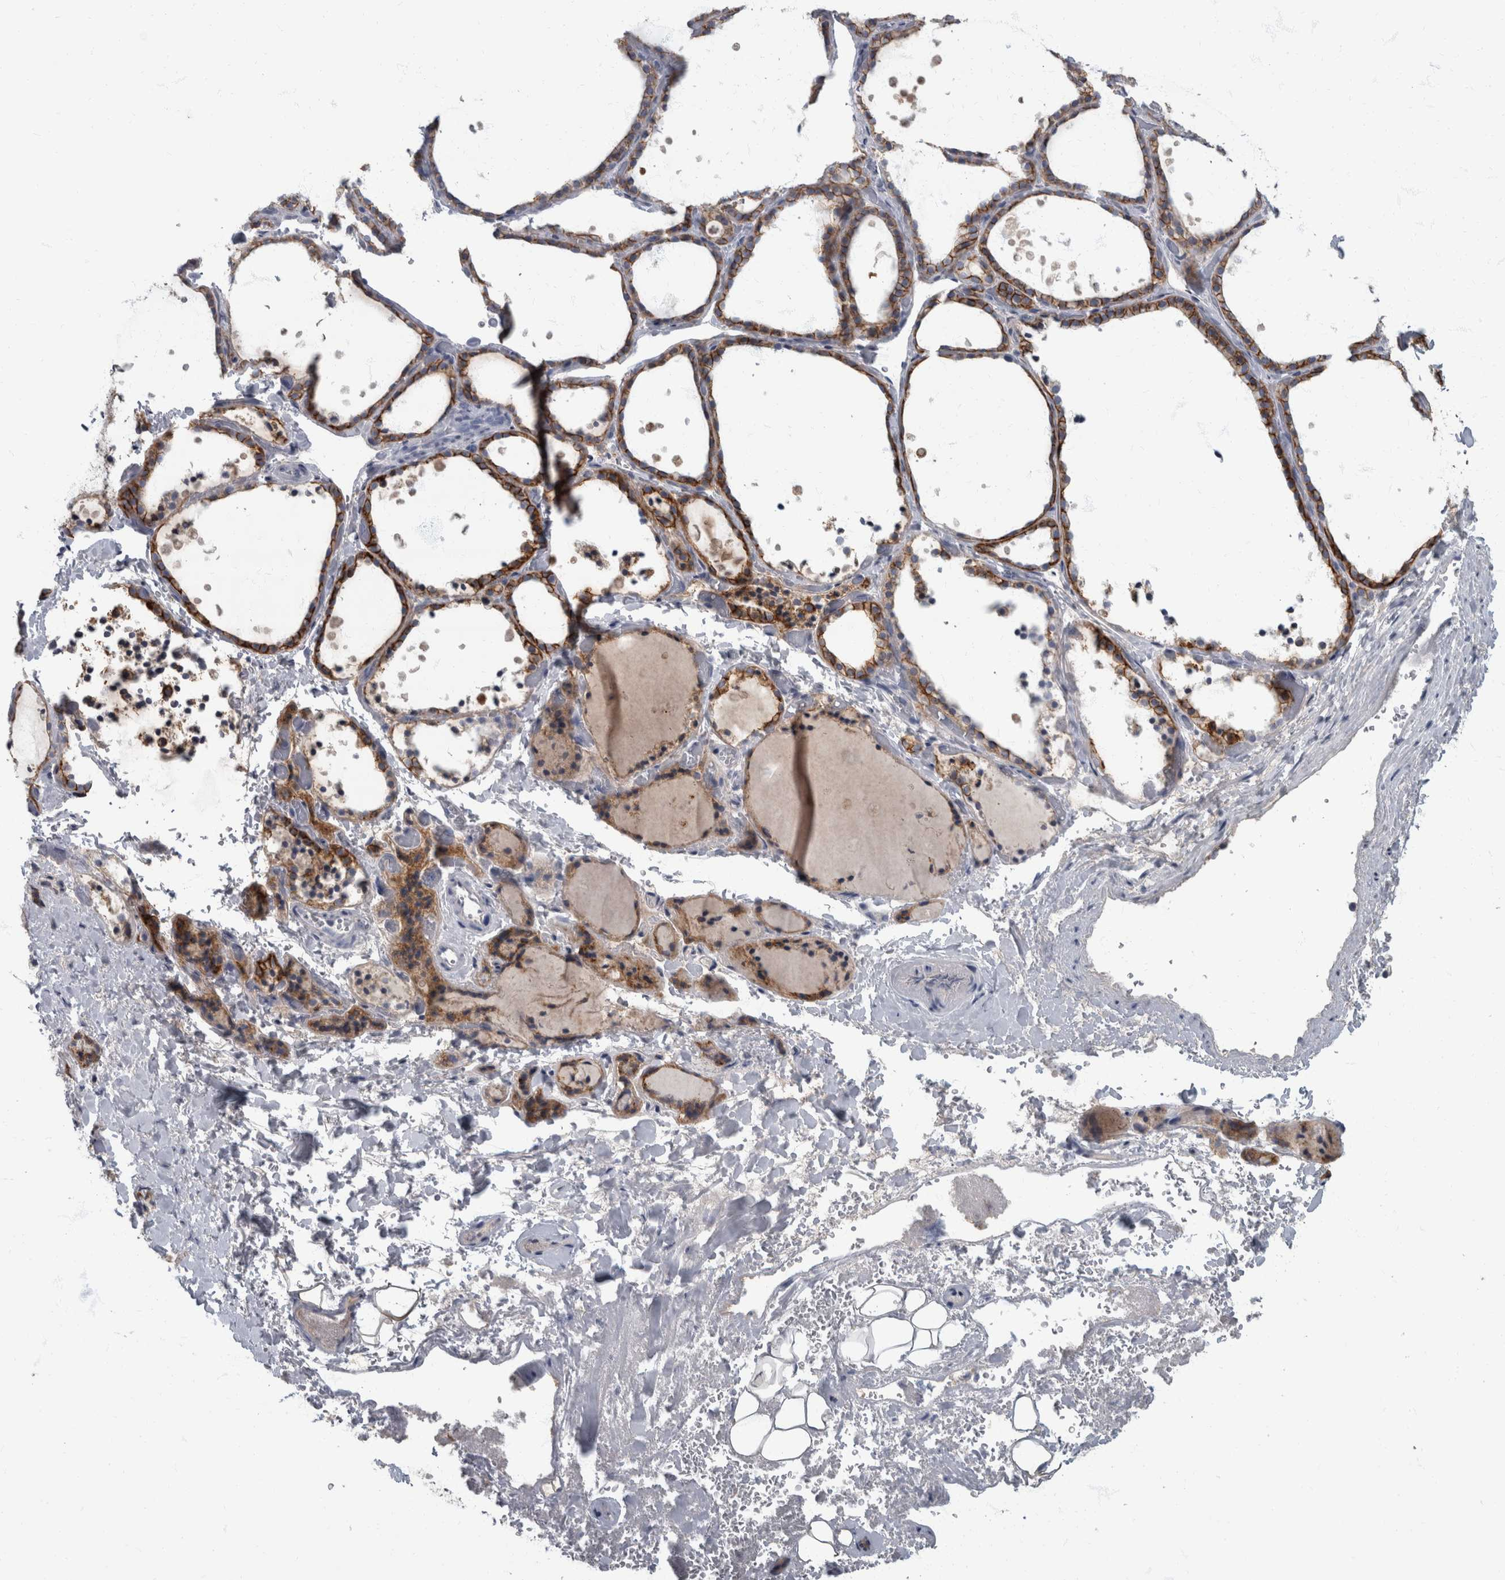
{"staining": {"intensity": "moderate", "quantity": "25%-75%", "location": "cytoplasmic/membranous"}, "tissue": "thyroid gland", "cell_type": "Glandular cells", "image_type": "normal", "snomed": [{"axis": "morphology", "description": "Normal tissue, NOS"}, {"axis": "topography", "description": "Thyroid gland"}], "caption": "Benign thyroid gland demonstrates moderate cytoplasmic/membranous positivity in about 25%-75% of glandular cells, visualized by immunohistochemistry. The protein is shown in brown color, while the nuclei are stained blue.", "gene": "DSG2", "patient": {"sex": "female", "age": 44}}